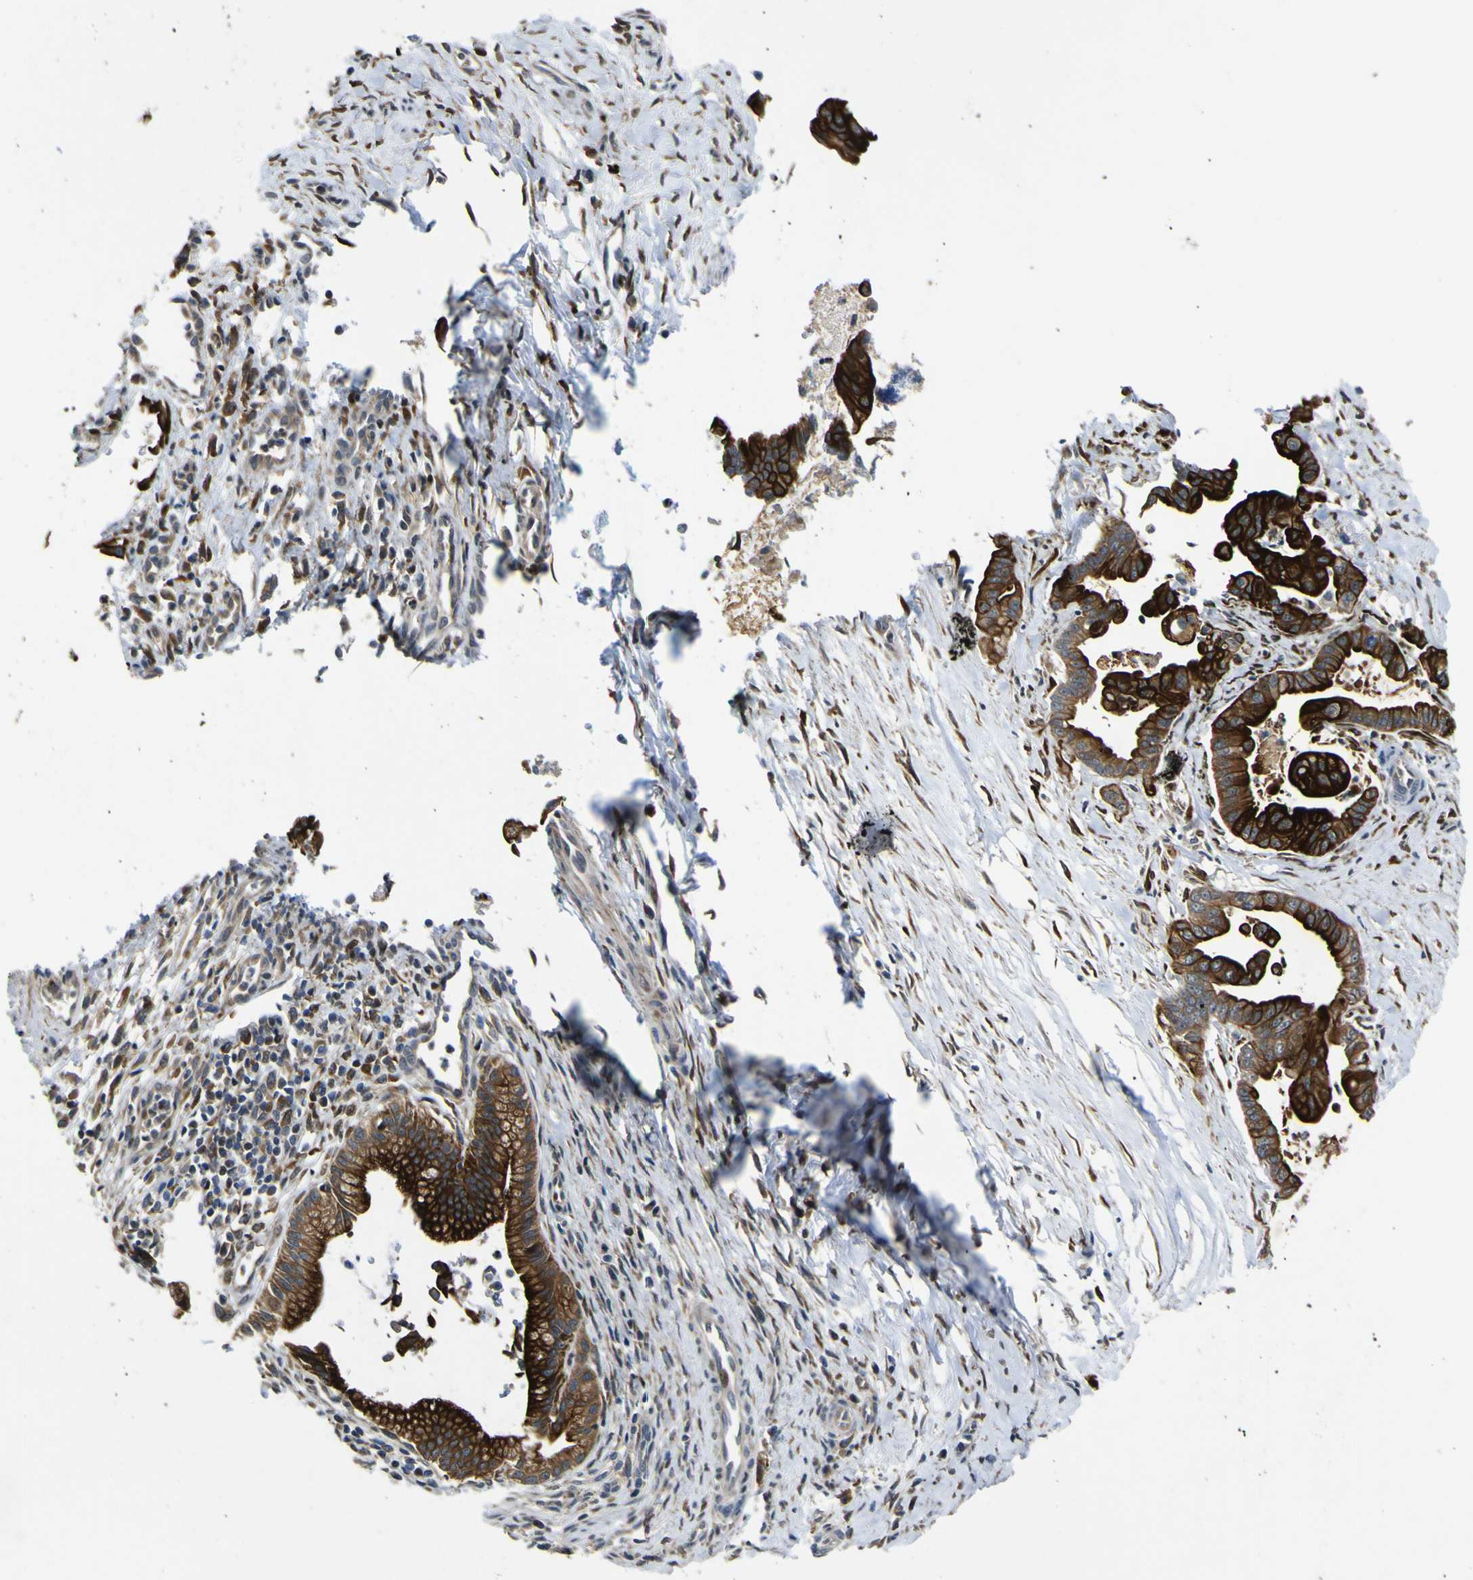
{"staining": {"intensity": "moderate", "quantity": ">75%", "location": "cytoplasmic/membranous"}, "tissue": "pancreatic cancer", "cell_type": "Tumor cells", "image_type": "cancer", "snomed": [{"axis": "morphology", "description": "Adenocarcinoma, NOS"}, {"axis": "topography", "description": "Pancreas"}], "caption": "A photomicrograph showing moderate cytoplasmic/membranous staining in about >75% of tumor cells in pancreatic cancer (adenocarcinoma), as visualized by brown immunohistochemical staining.", "gene": "LBHD1", "patient": {"sex": "female", "age": 75}}